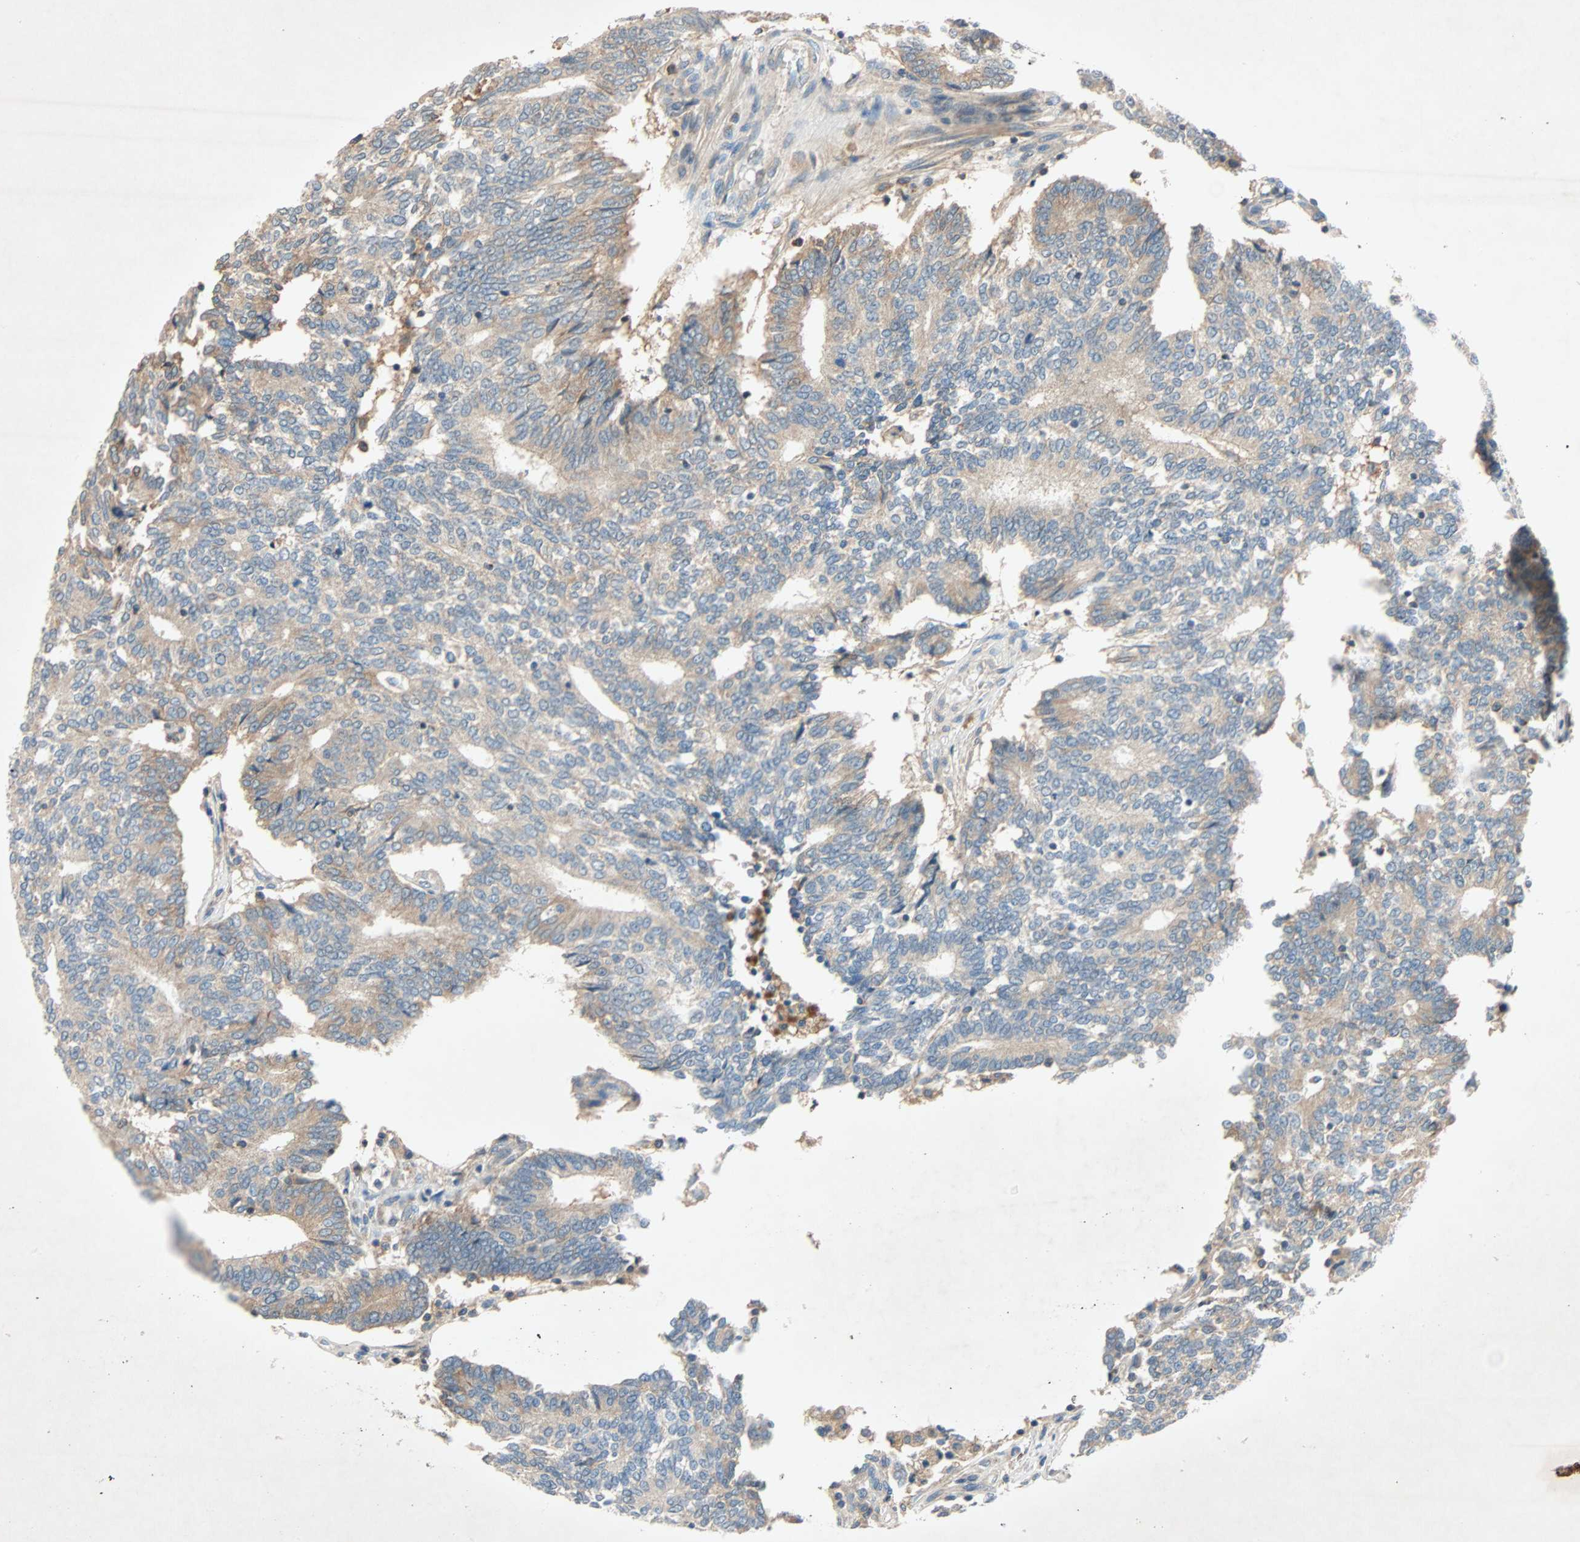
{"staining": {"intensity": "weak", "quantity": ">75%", "location": "cytoplasmic/membranous"}, "tissue": "prostate cancer", "cell_type": "Tumor cells", "image_type": "cancer", "snomed": [{"axis": "morphology", "description": "Adenocarcinoma, High grade"}, {"axis": "topography", "description": "Prostate"}], "caption": "This micrograph exhibits immunohistochemistry staining of adenocarcinoma (high-grade) (prostate), with low weak cytoplasmic/membranous expression in about >75% of tumor cells.", "gene": "XYLT1", "patient": {"sex": "male", "age": 55}}